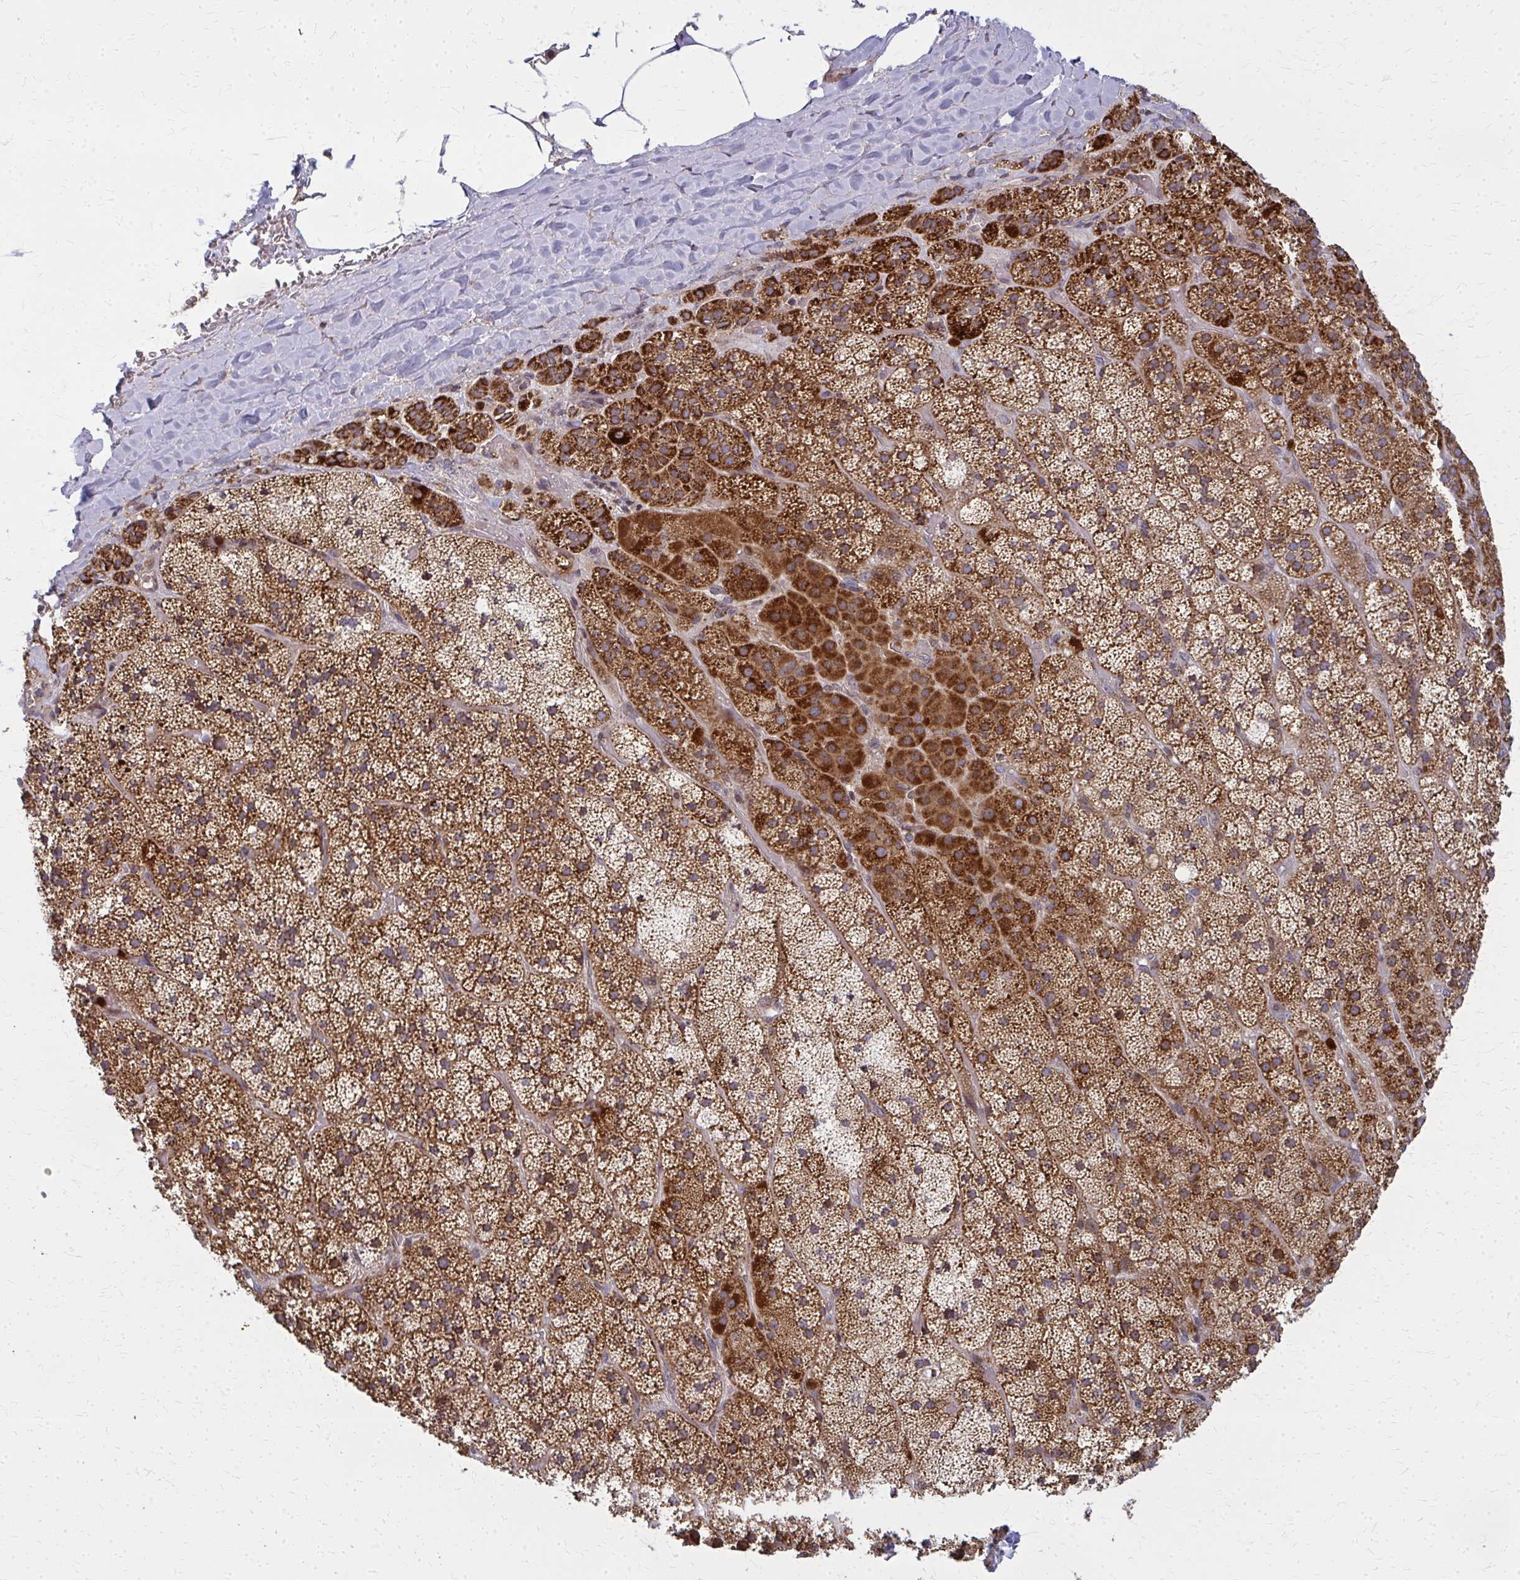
{"staining": {"intensity": "strong", "quantity": ">75%", "location": "cytoplasmic/membranous"}, "tissue": "adrenal gland", "cell_type": "Glandular cells", "image_type": "normal", "snomed": [{"axis": "morphology", "description": "Normal tissue, NOS"}, {"axis": "topography", "description": "Adrenal gland"}], "caption": "Approximately >75% of glandular cells in benign adrenal gland show strong cytoplasmic/membranous protein positivity as visualized by brown immunohistochemical staining.", "gene": "MCCC1", "patient": {"sex": "male", "age": 57}}